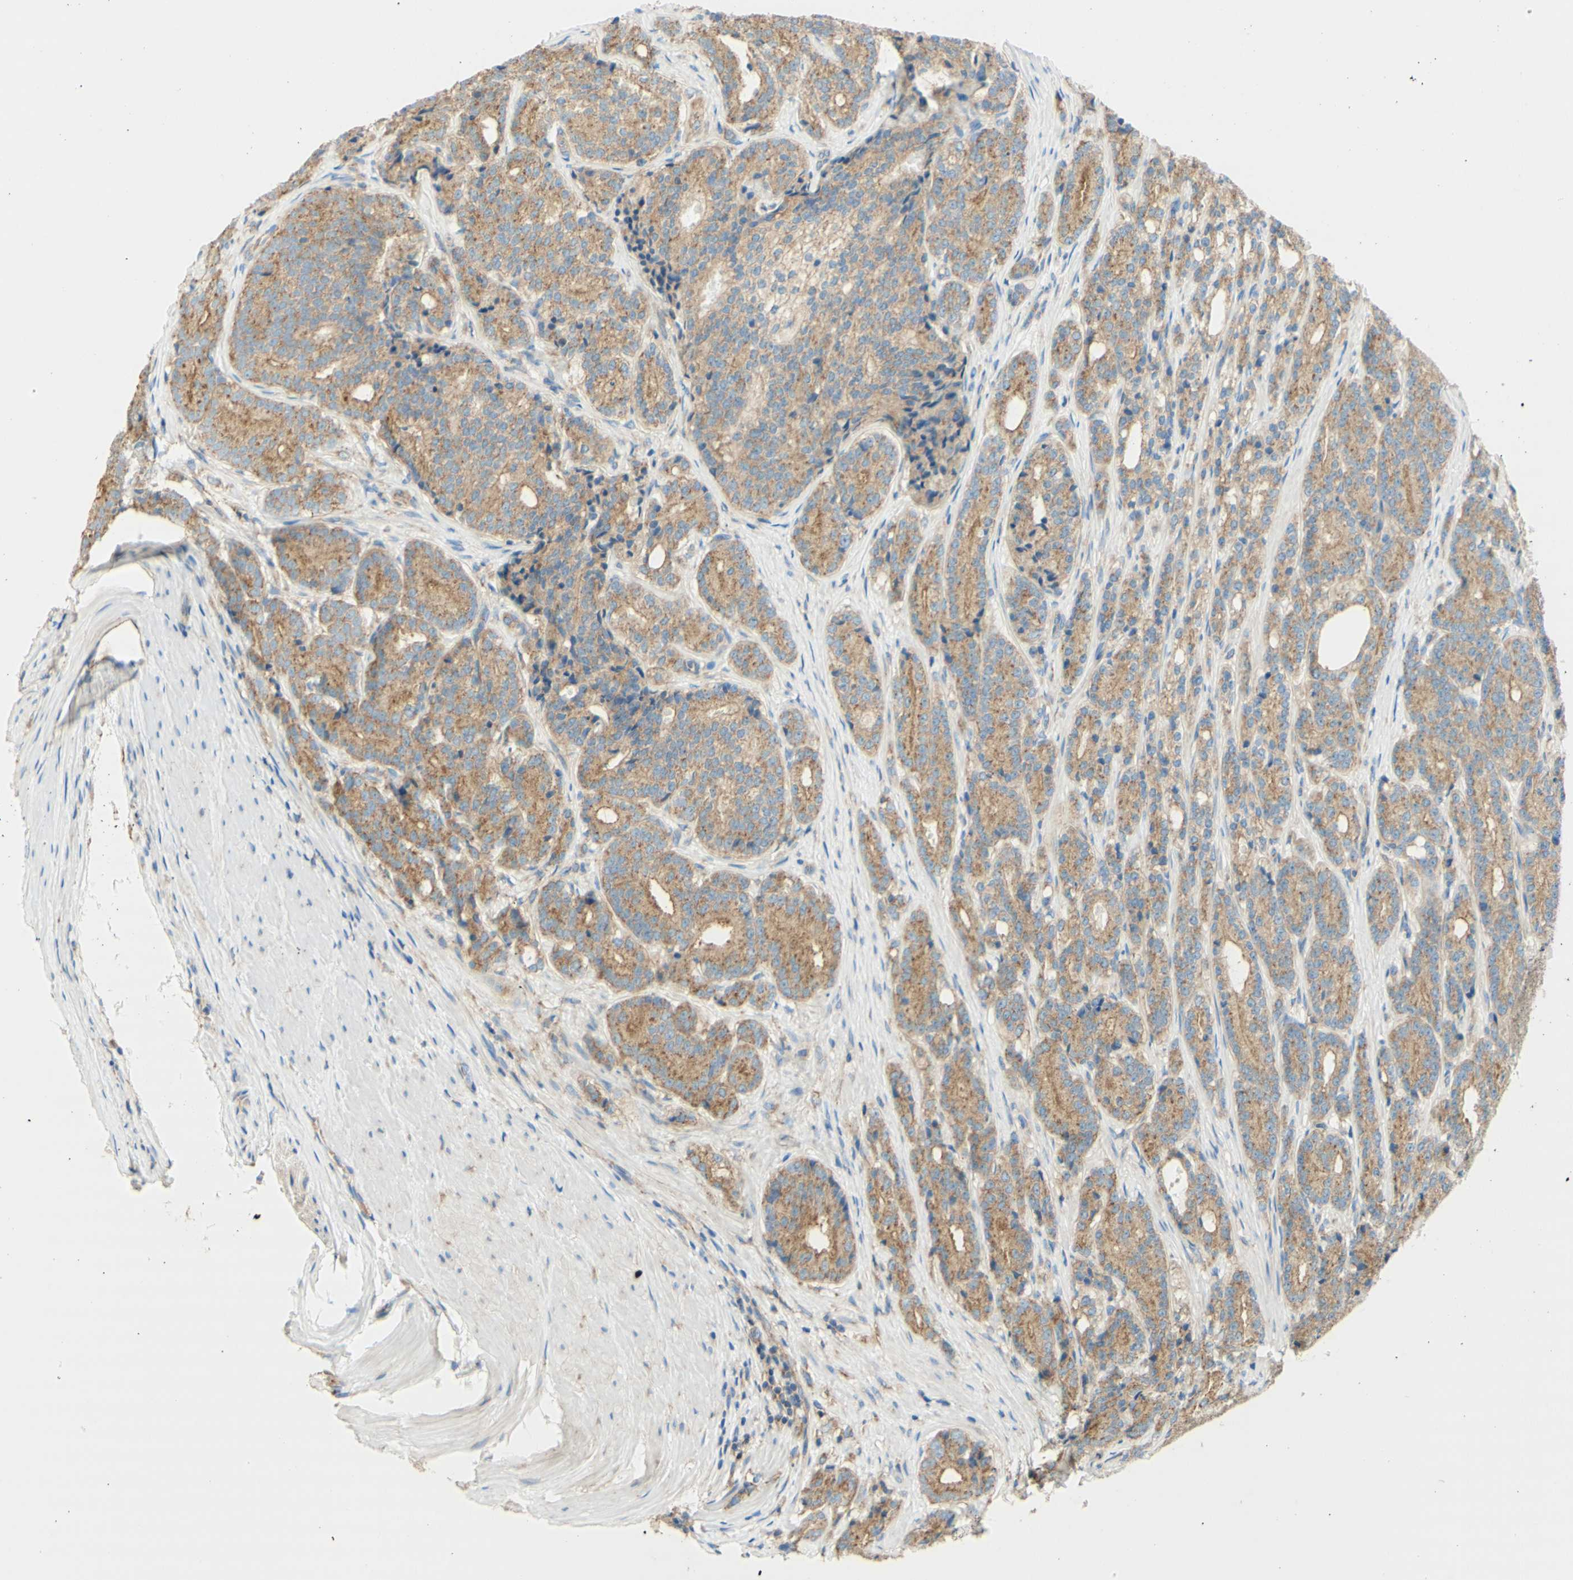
{"staining": {"intensity": "weak", "quantity": ">75%", "location": "cytoplasmic/membranous"}, "tissue": "prostate cancer", "cell_type": "Tumor cells", "image_type": "cancer", "snomed": [{"axis": "morphology", "description": "Adenocarcinoma, High grade"}, {"axis": "topography", "description": "Prostate"}], "caption": "Human prostate cancer stained with a protein marker exhibits weak staining in tumor cells.", "gene": "CLTC", "patient": {"sex": "male", "age": 61}}